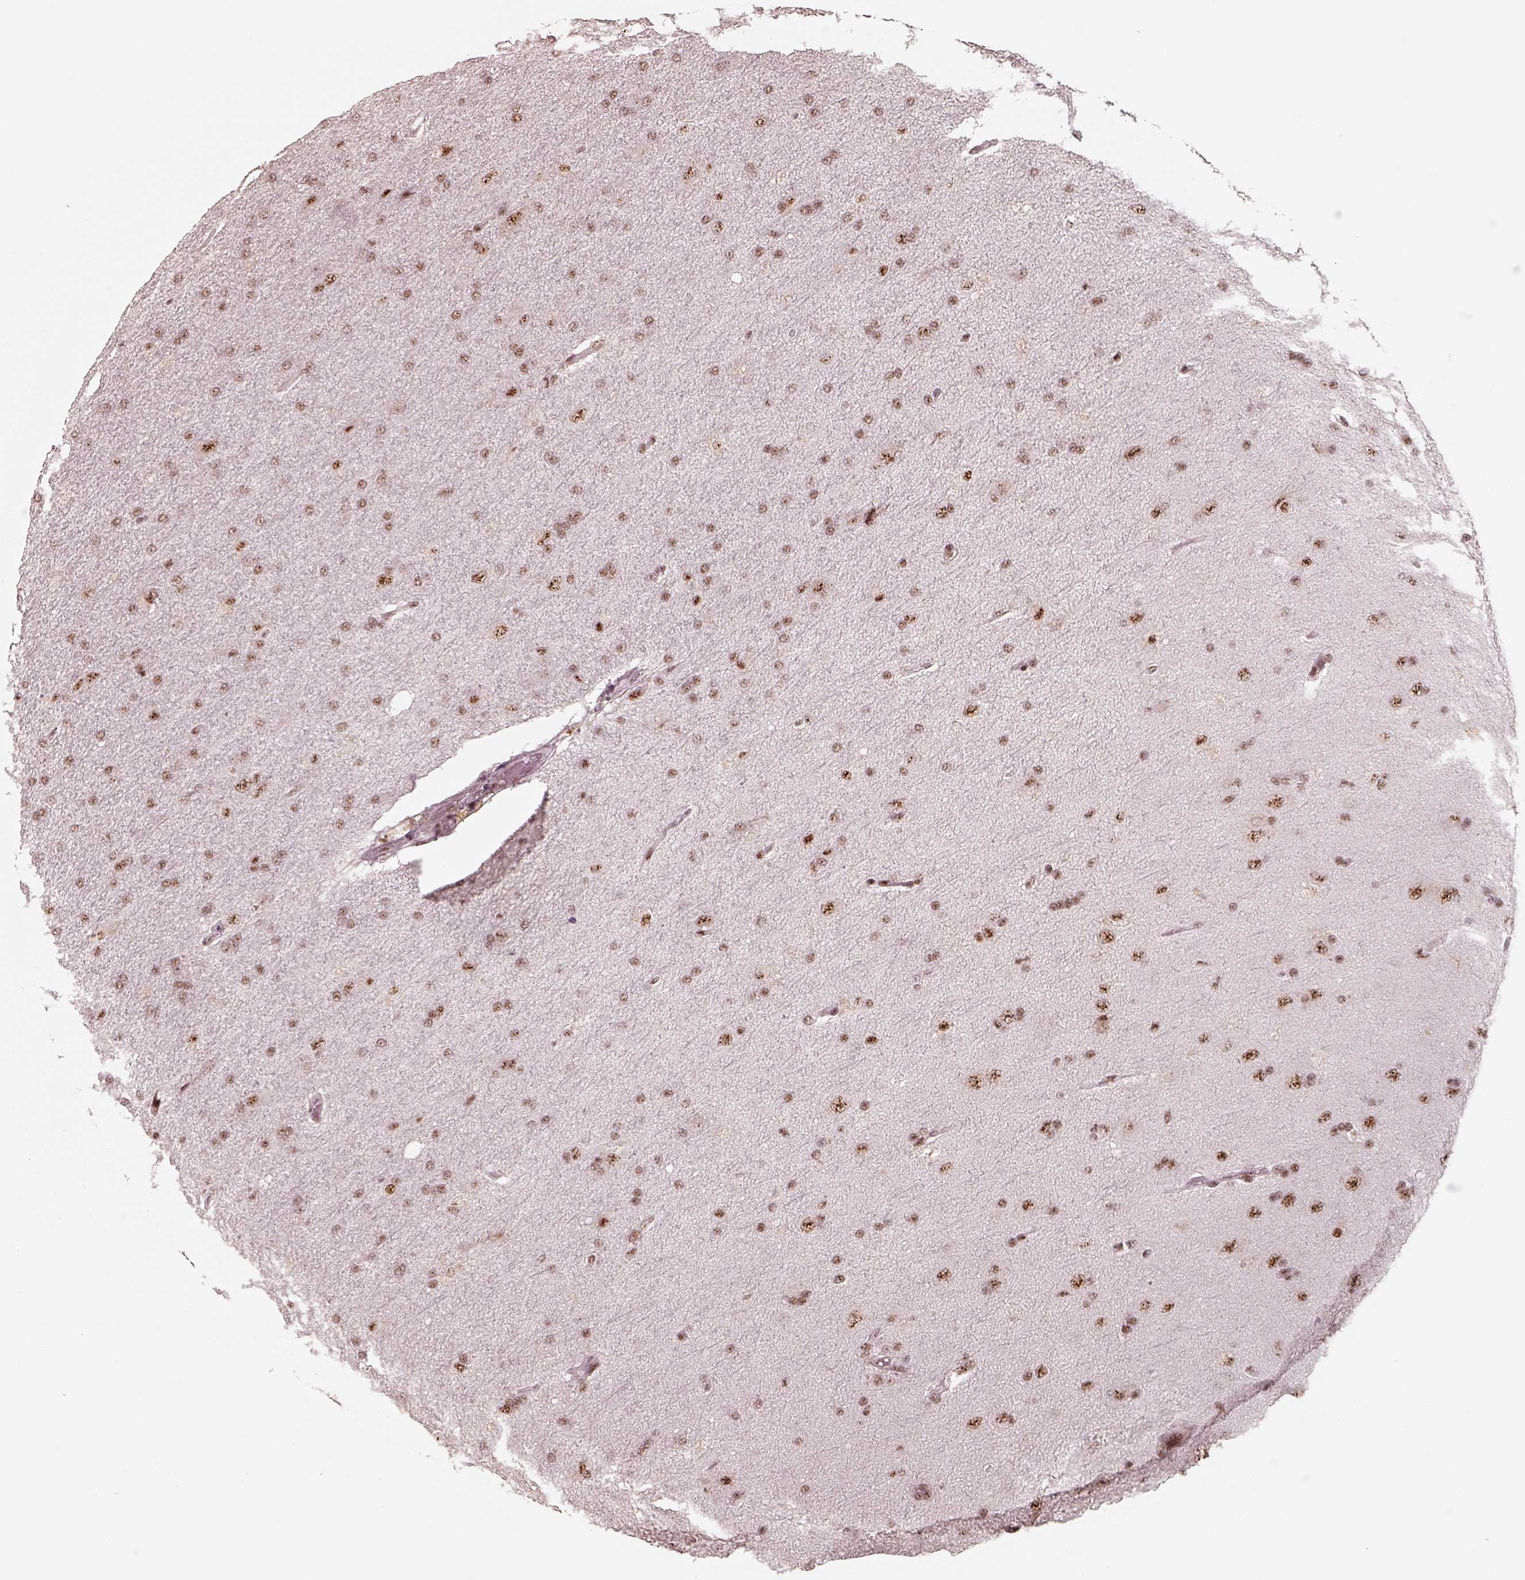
{"staining": {"intensity": "moderate", "quantity": ">75%", "location": "nuclear"}, "tissue": "glioma", "cell_type": "Tumor cells", "image_type": "cancer", "snomed": [{"axis": "morphology", "description": "Glioma, malignant, High grade"}, {"axis": "topography", "description": "Cerebral cortex"}], "caption": "Brown immunohistochemical staining in human glioma exhibits moderate nuclear staining in approximately >75% of tumor cells. The protein is stained brown, and the nuclei are stained in blue (DAB IHC with brightfield microscopy, high magnification).", "gene": "ATXN7L3", "patient": {"sex": "male", "age": 70}}